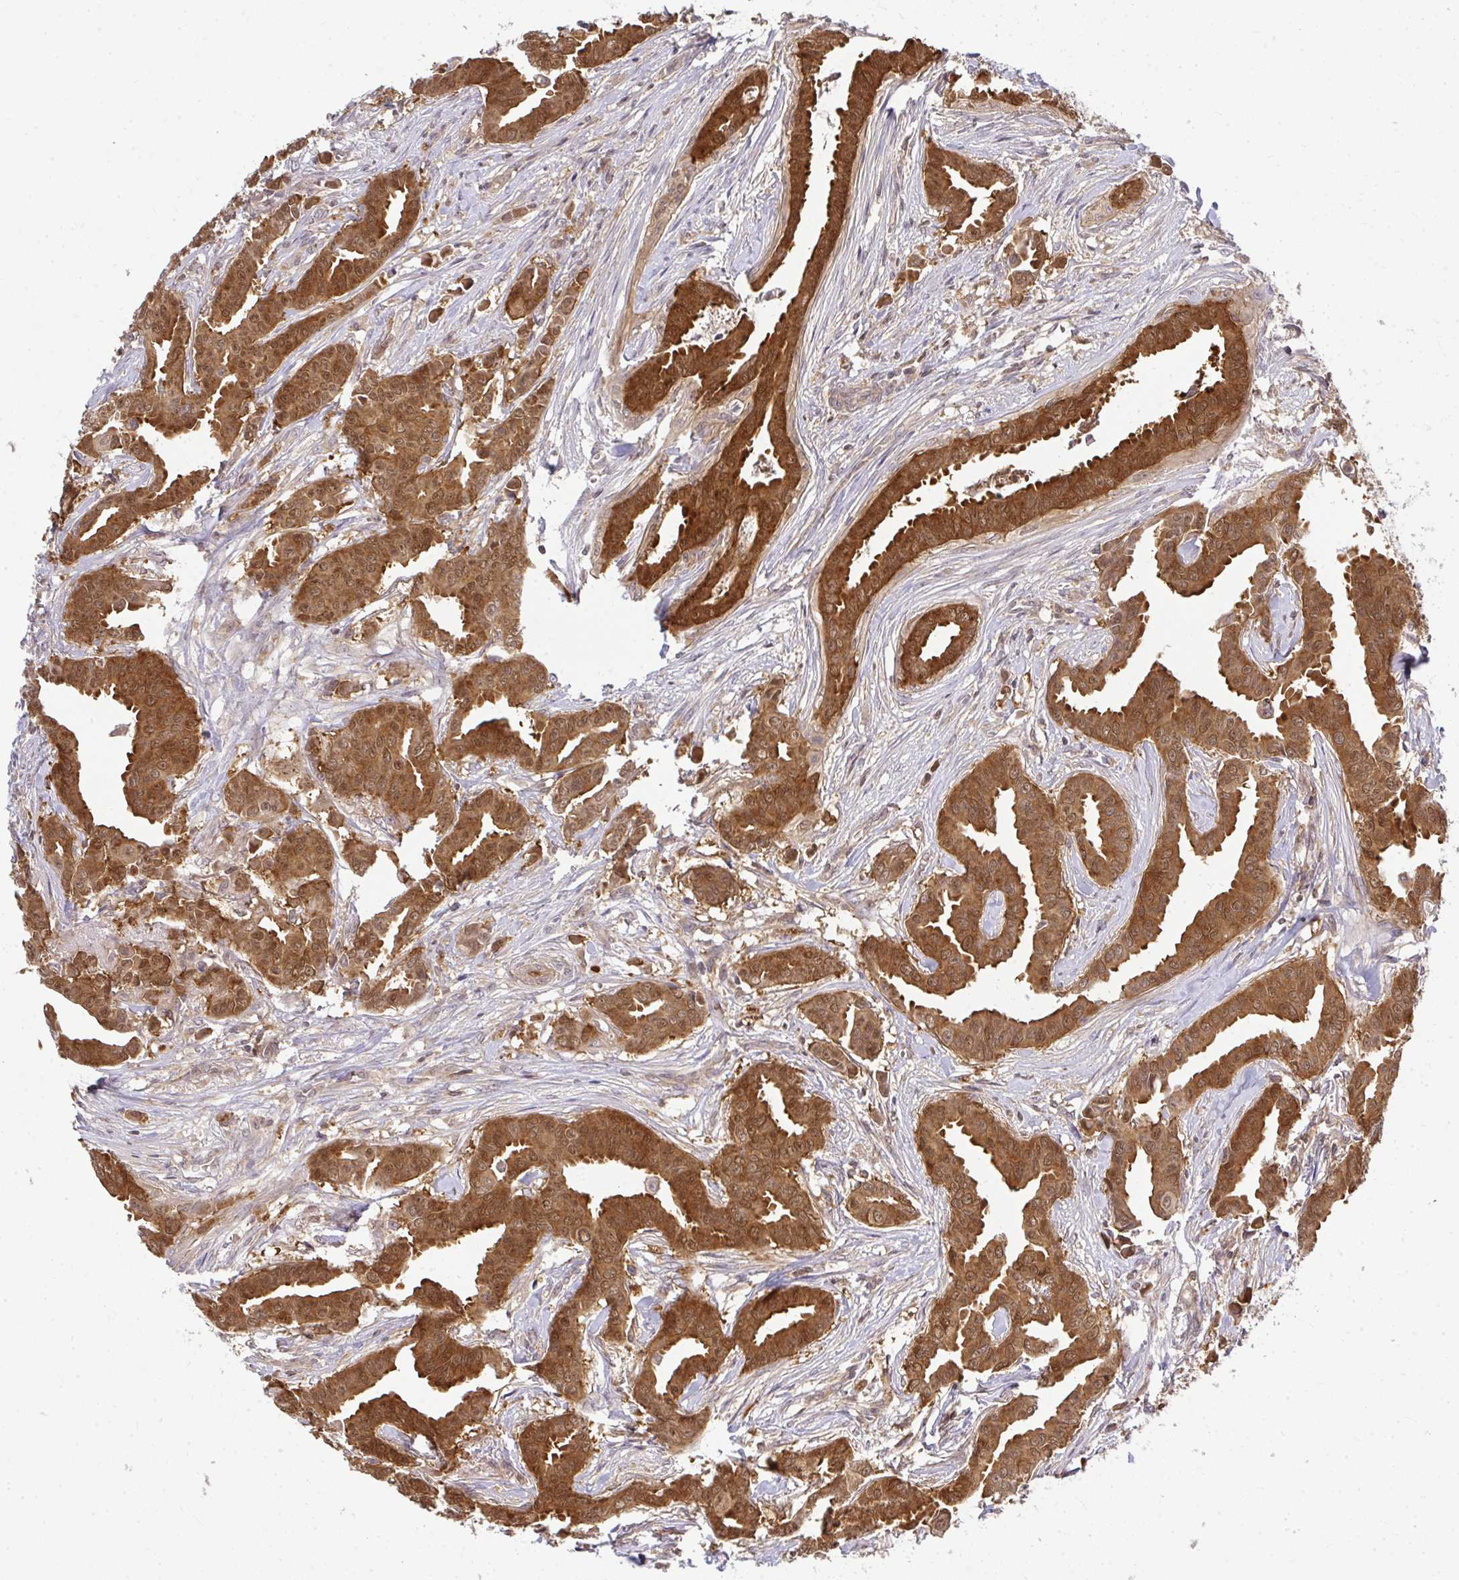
{"staining": {"intensity": "moderate", "quantity": ">75%", "location": "cytoplasmic/membranous,nuclear"}, "tissue": "breast cancer", "cell_type": "Tumor cells", "image_type": "cancer", "snomed": [{"axis": "morphology", "description": "Duct carcinoma"}, {"axis": "topography", "description": "Breast"}], "caption": "This histopathology image displays invasive ductal carcinoma (breast) stained with IHC to label a protein in brown. The cytoplasmic/membranous and nuclear of tumor cells show moderate positivity for the protein. Nuclei are counter-stained blue.", "gene": "HDHD2", "patient": {"sex": "female", "age": 45}}